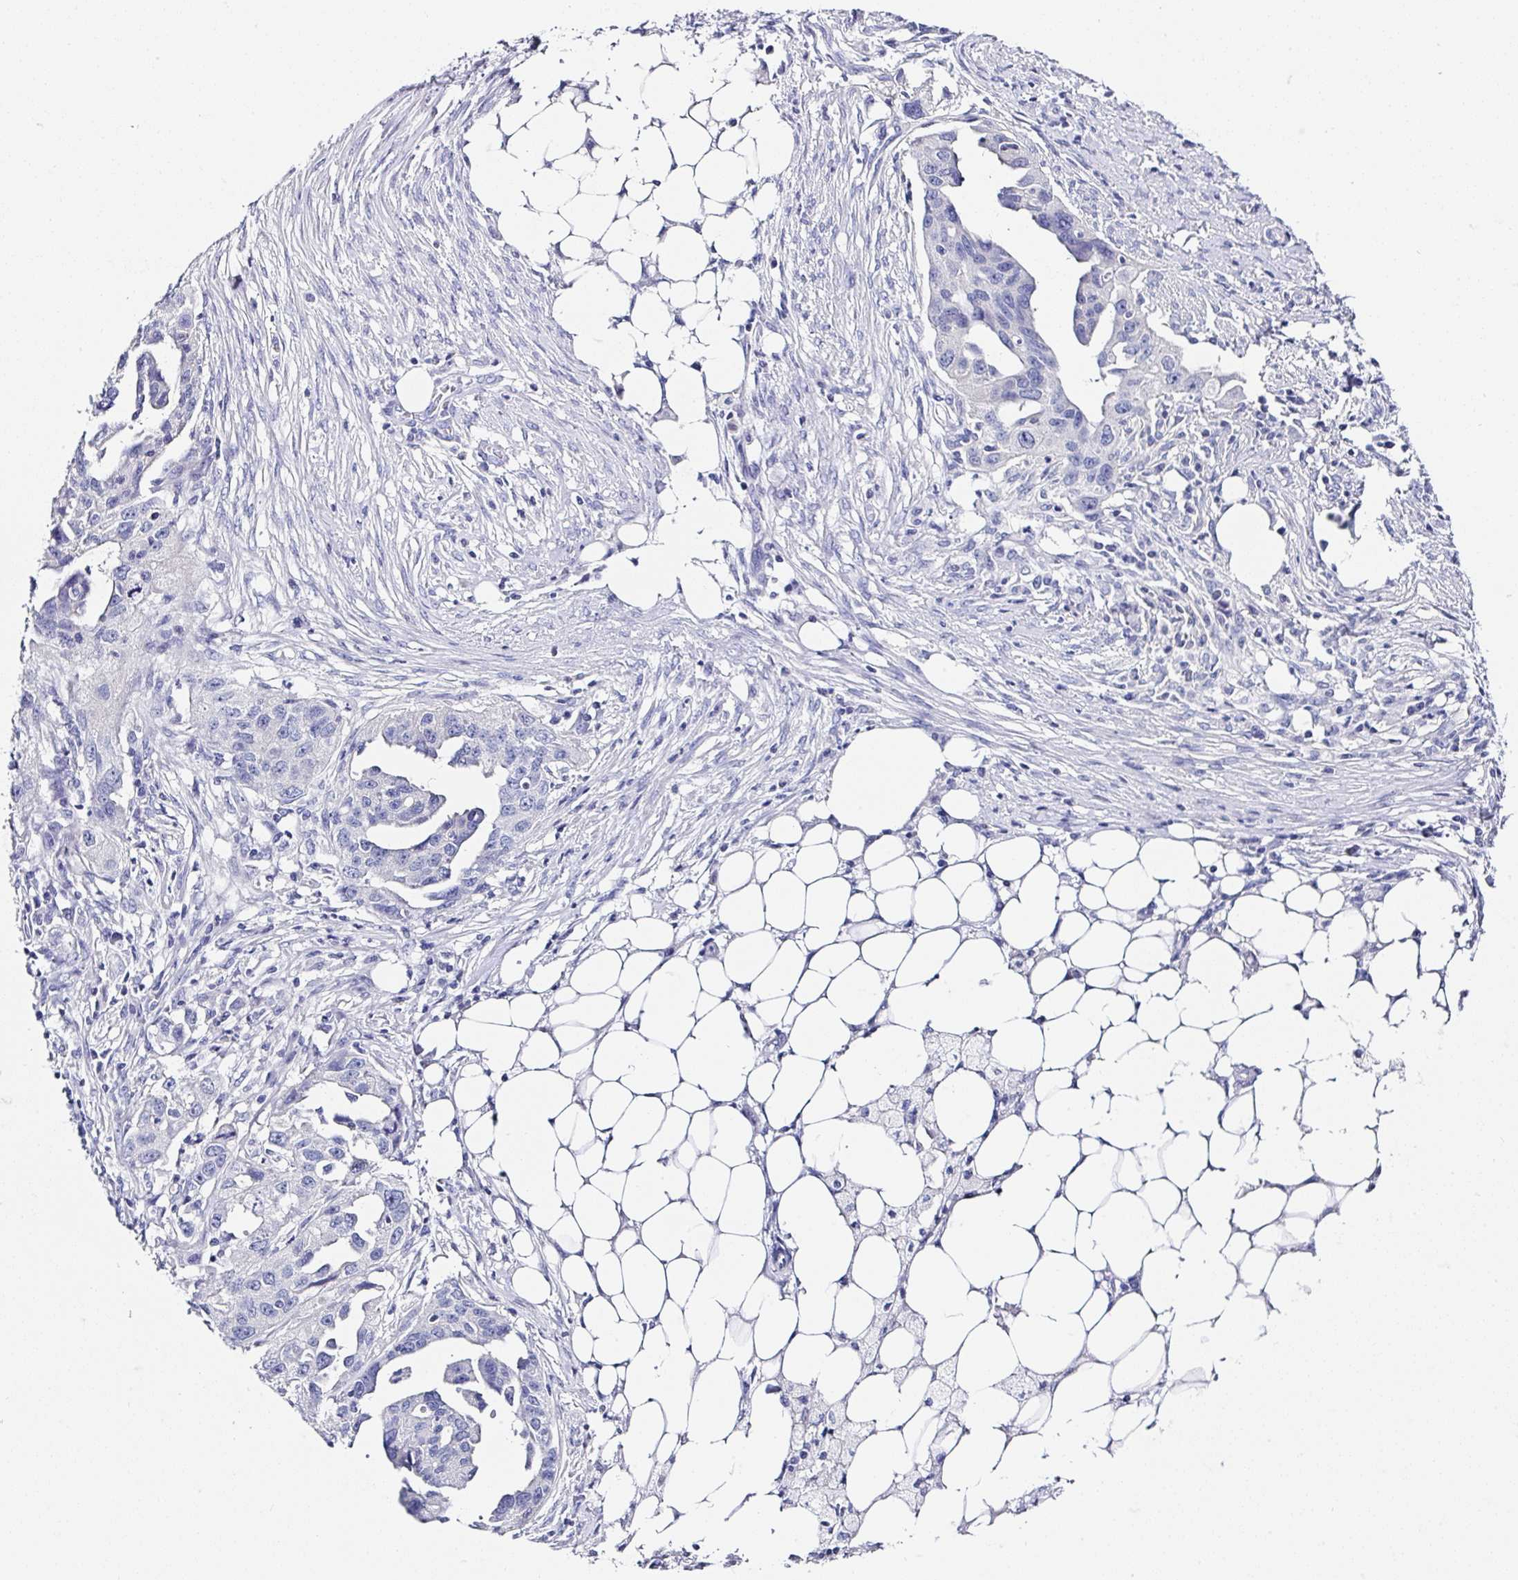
{"staining": {"intensity": "negative", "quantity": "none", "location": "none"}, "tissue": "ovarian cancer", "cell_type": "Tumor cells", "image_type": "cancer", "snomed": [{"axis": "morphology", "description": "Carcinoma, endometroid"}, {"axis": "morphology", "description": "Cystadenocarcinoma, serous, NOS"}, {"axis": "topography", "description": "Ovary"}], "caption": "Immunohistochemistry micrograph of human ovarian cancer stained for a protein (brown), which reveals no expression in tumor cells.", "gene": "UGT3A1", "patient": {"sex": "female", "age": 45}}